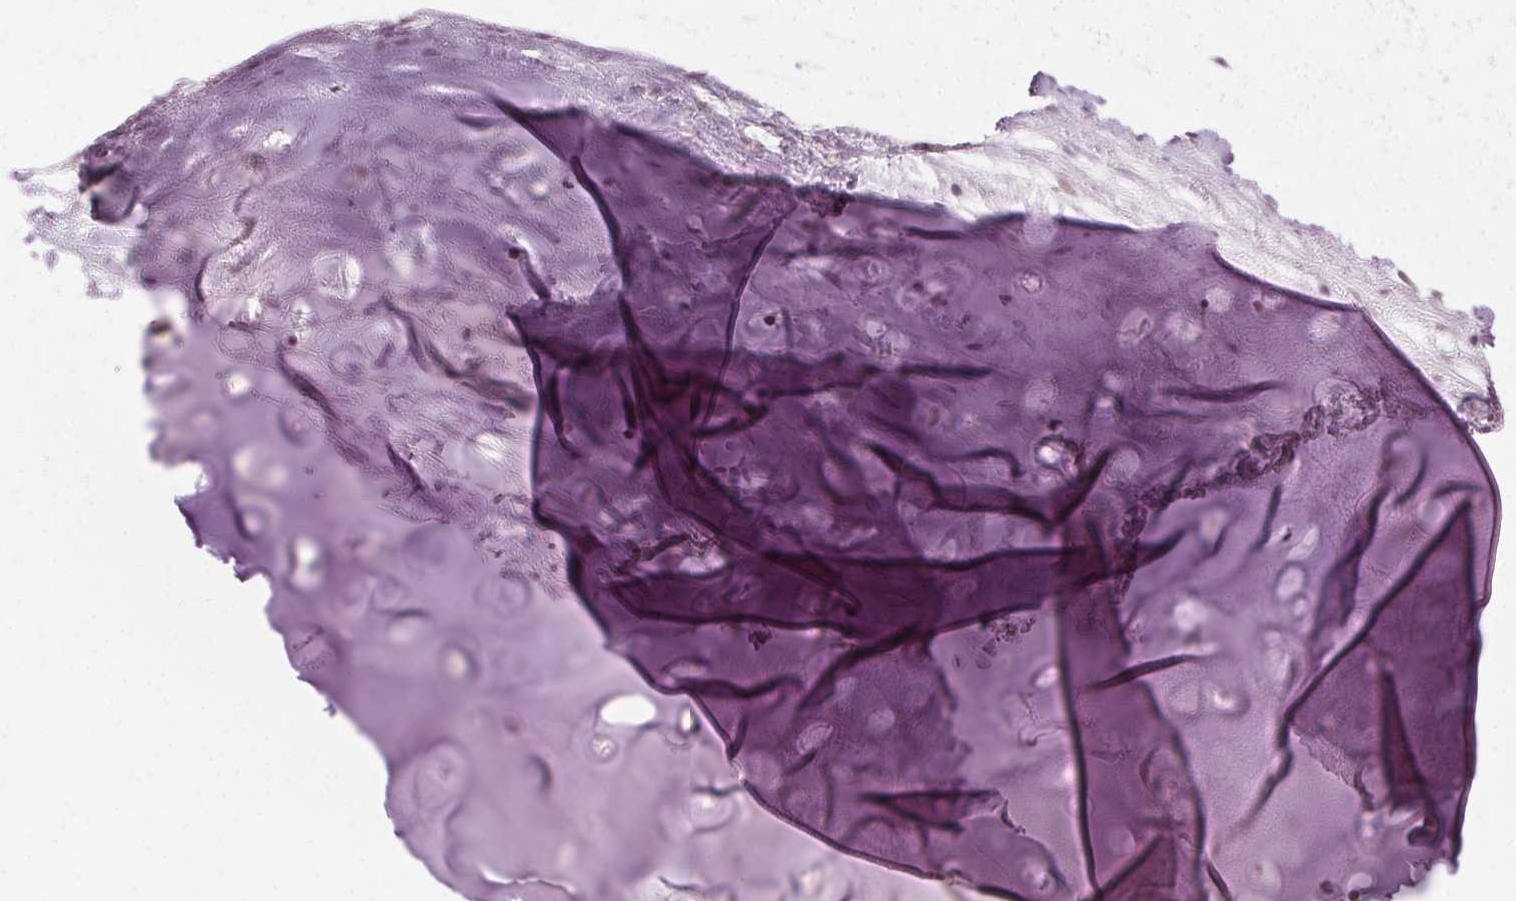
{"staining": {"intensity": "negative", "quantity": "none", "location": "none"}, "tissue": "adipose tissue", "cell_type": "Adipocytes", "image_type": "normal", "snomed": [{"axis": "morphology", "description": "Normal tissue, NOS"}, {"axis": "topography", "description": "Cartilage tissue"}, {"axis": "topography", "description": "Bronchus"}], "caption": "DAB immunohistochemical staining of unremarkable human adipose tissue reveals no significant expression in adipocytes. The staining was performed using DAB (3,3'-diaminobenzidine) to visualize the protein expression in brown, while the nuclei were stained in blue with hematoxylin (Magnification: 20x).", "gene": "AIF1L", "patient": {"sex": "male", "age": 58}}